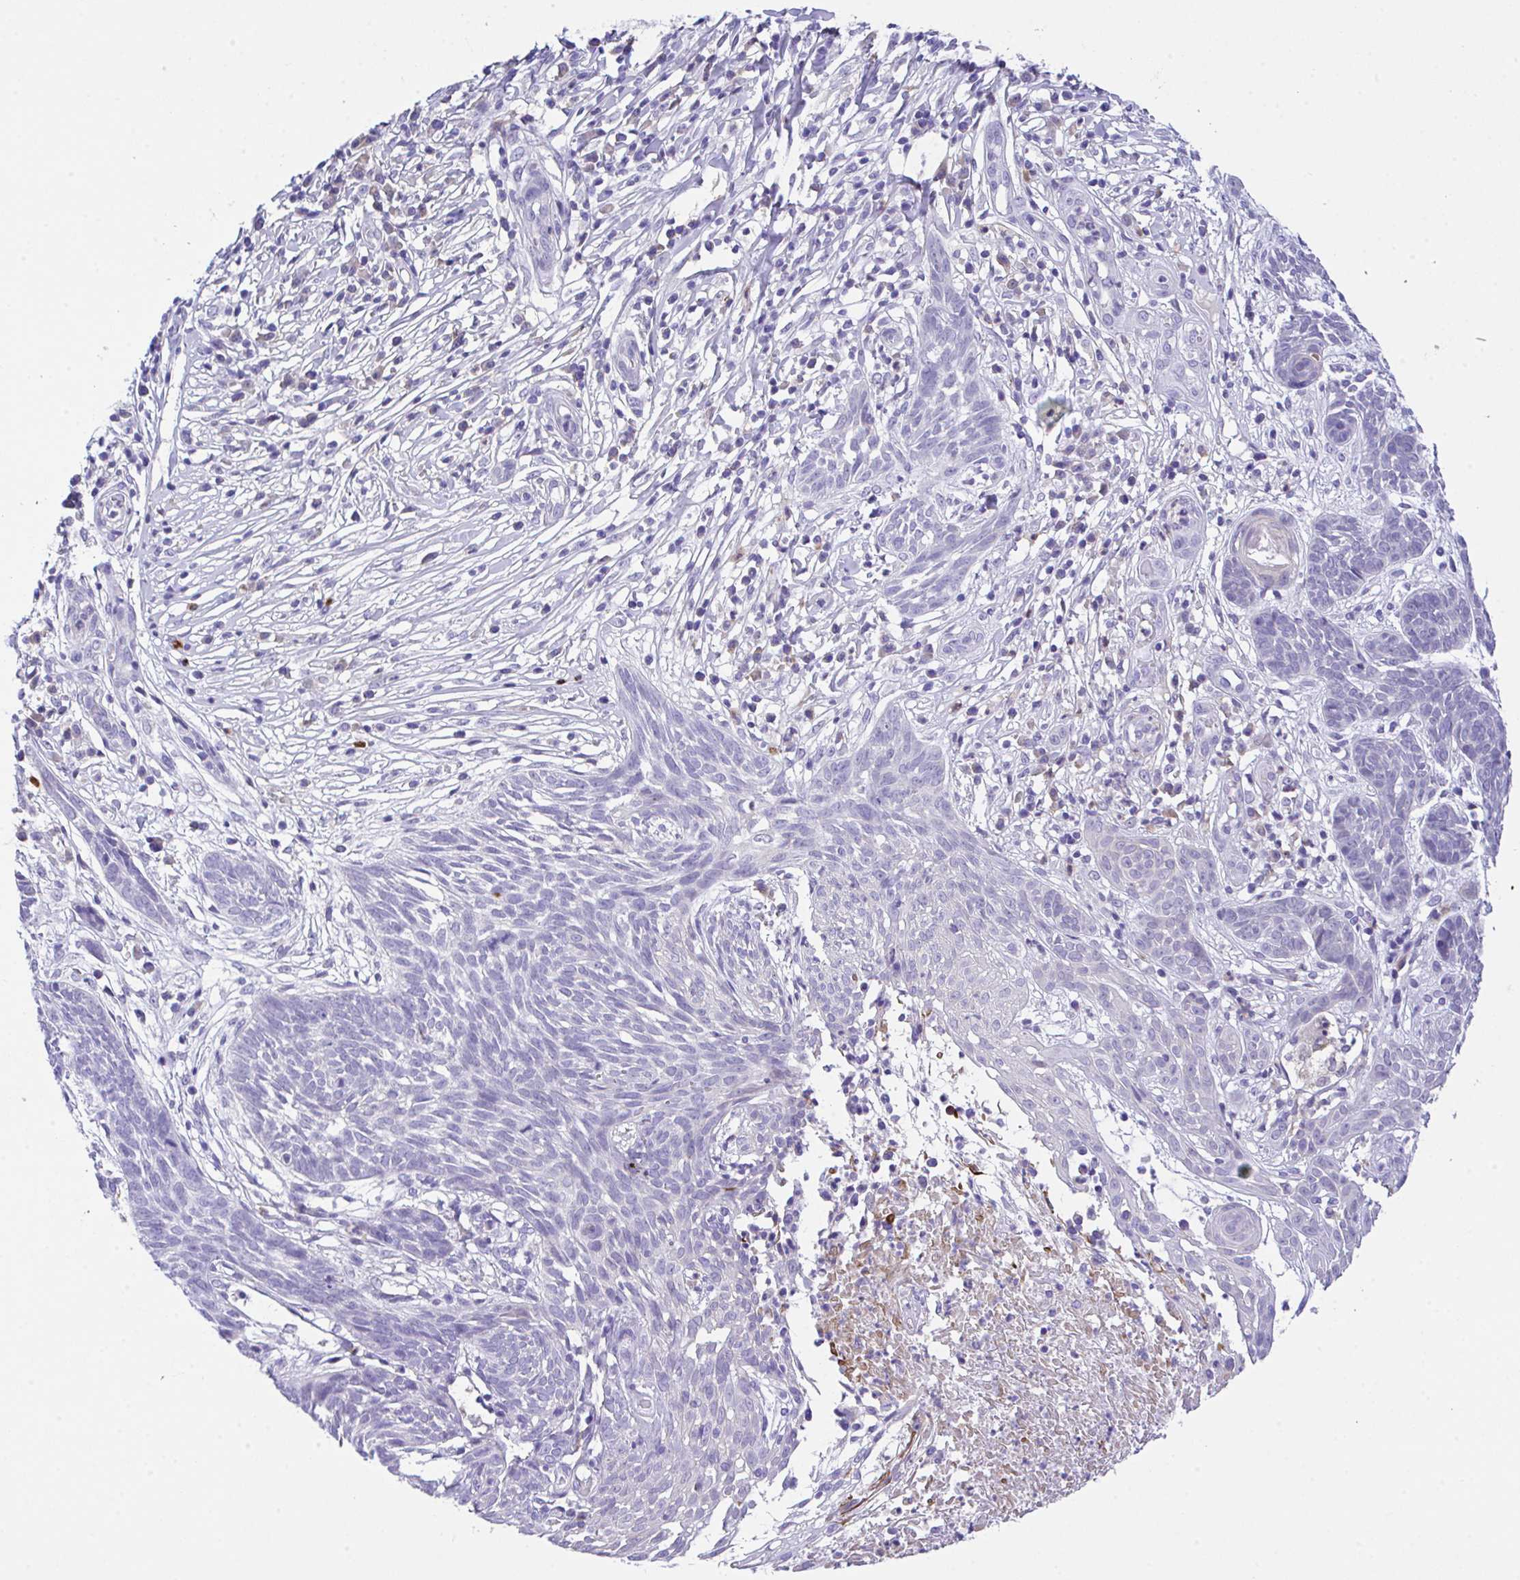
{"staining": {"intensity": "negative", "quantity": "none", "location": "none"}, "tissue": "skin cancer", "cell_type": "Tumor cells", "image_type": "cancer", "snomed": [{"axis": "morphology", "description": "Basal cell carcinoma"}, {"axis": "topography", "description": "Skin"}, {"axis": "topography", "description": "Skin, foot"}], "caption": "Tumor cells are negative for brown protein staining in skin cancer (basal cell carcinoma).", "gene": "HOXB4", "patient": {"sex": "female", "age": 86}}